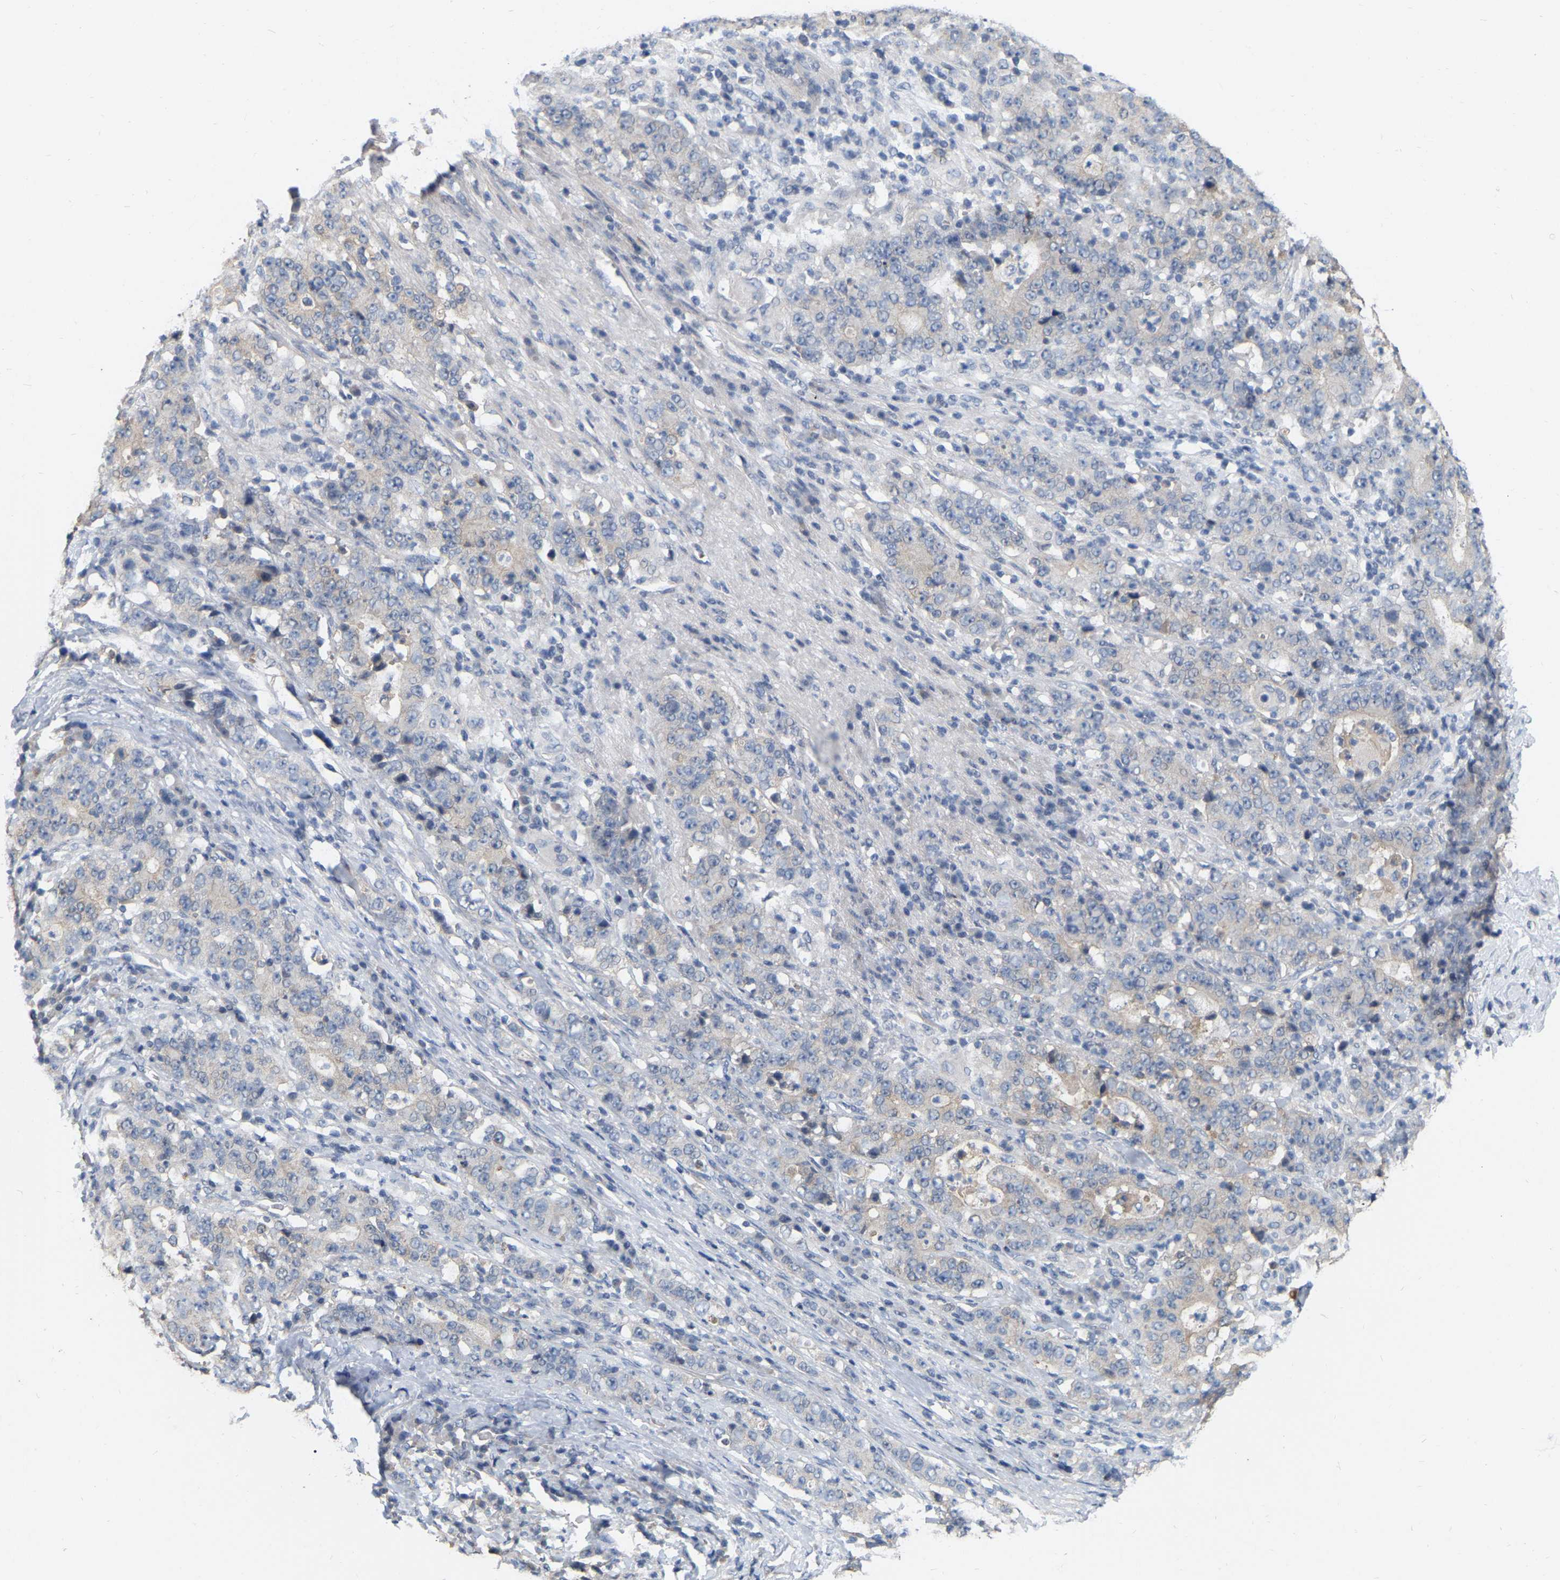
{"staining": {"intensity": "weak", "quantity": "<25%", "location": "cytoplasmic/membranous"}, "tissue": "stomach cancer", "cell_type": "Tumor cells", "image_type": "cancer", "snomed": [{"axis": "morphology", "description": "Normal tissue, NOS"}, {"axis": "morphology", "description": "Adenocarcinoma, NOS"}, {"axis": "topography", "description": "Stomach, upper"}, {"axis": "topography", "description": "Stomach"}], "caption": "Immunohistochemistry histopathology image of human stomach adenocarcinoma stained for a protein (brown), which exhibits no positivity in tumor cells.", "gene": "SSH1", "patient": {"sex": "male", "age": 59}}